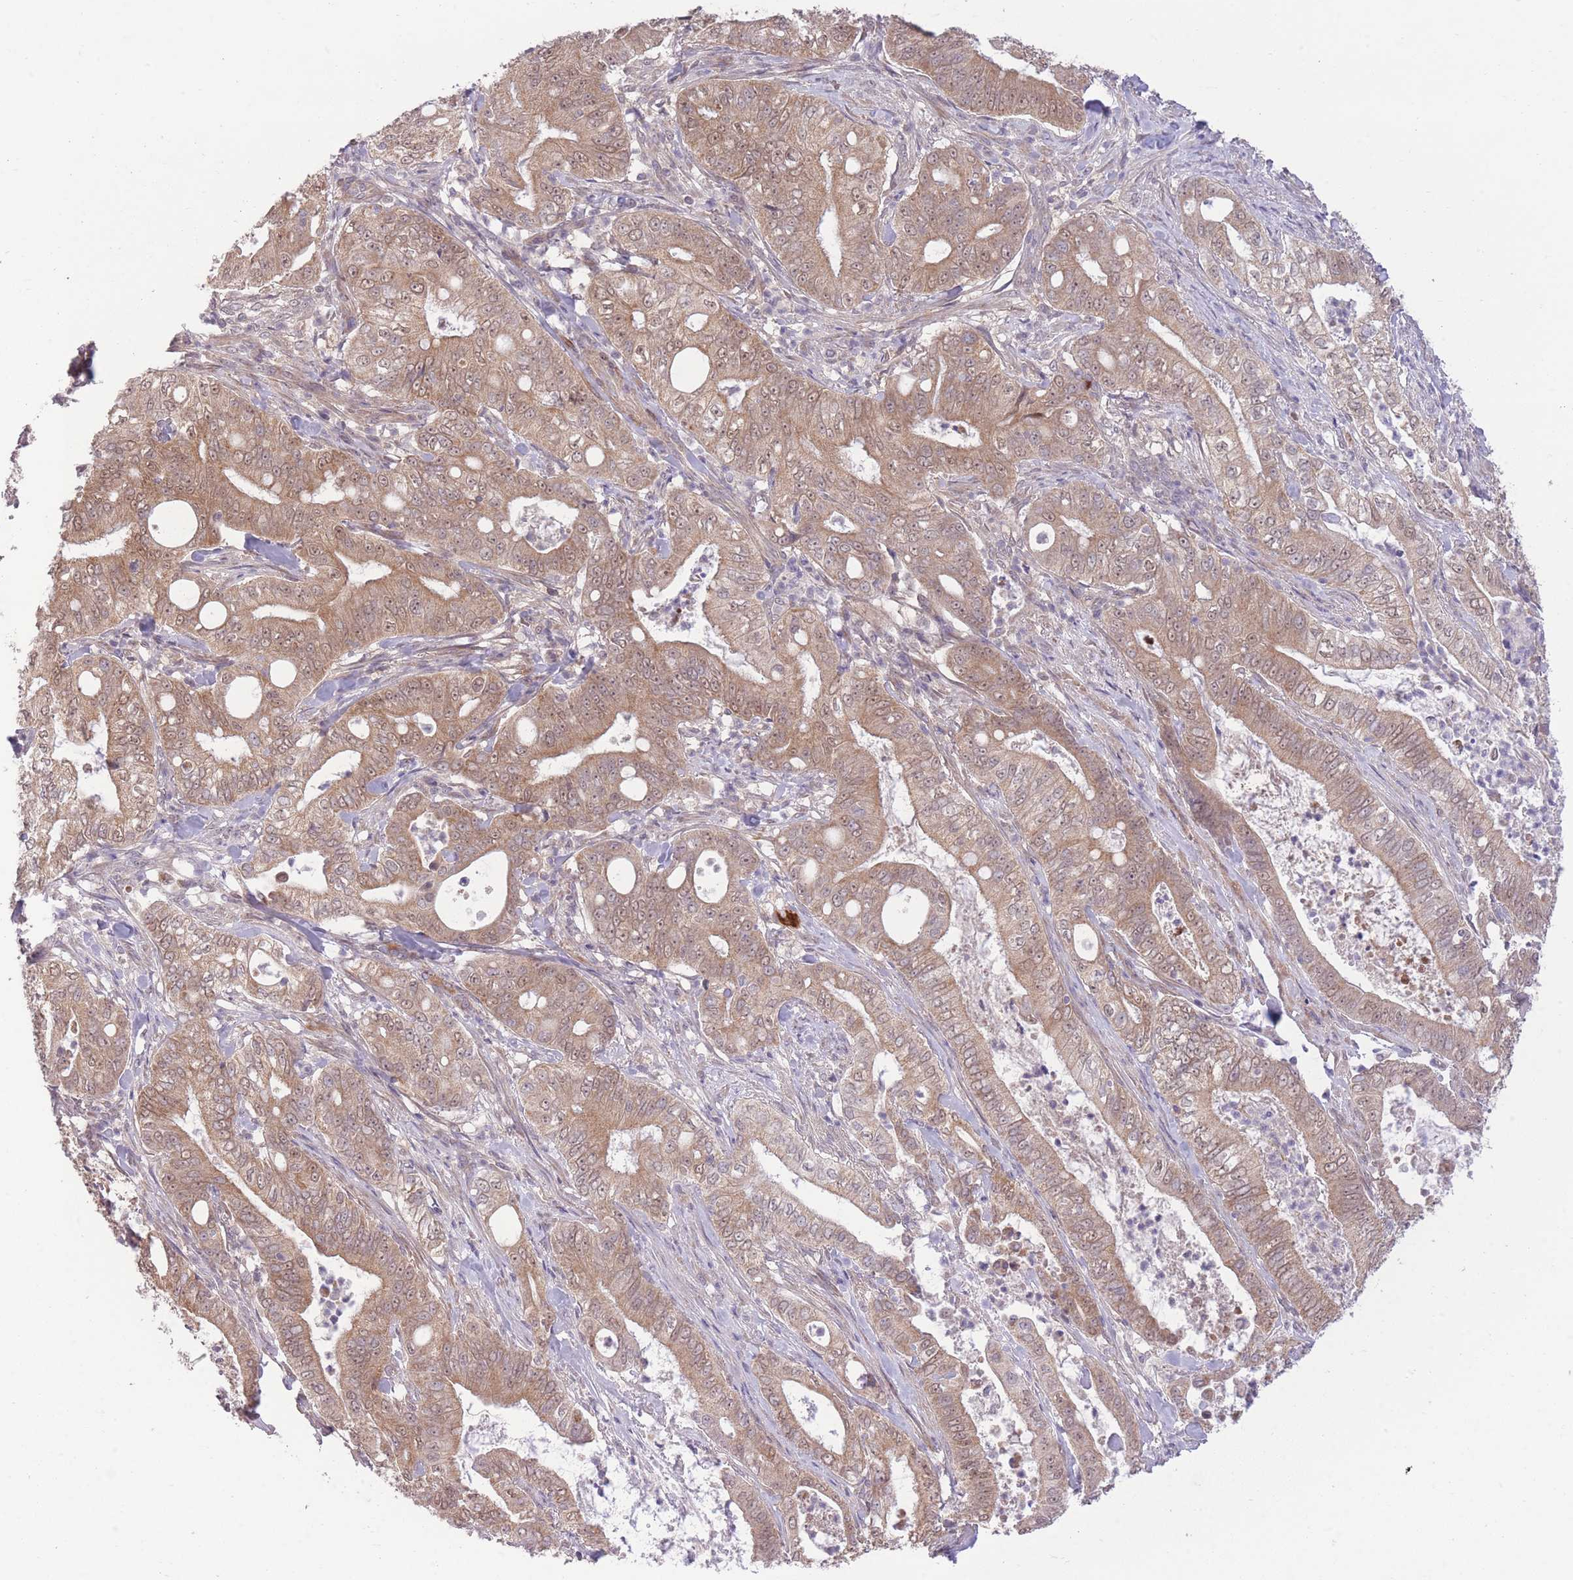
{"staining": {"intensity": "moderate", "quantity": ">75%", "location": "cytoplasmic/membranous,nuclear"}, "tissue": "pancreatic cancer", "cell_type": "Tumor cells", "image_type": "cancer", "snomed": [{"axis": "morphology", "description": "Adenocarcinoma, NOS"}, {"axis": "topography", "description": "Pancreas"}], "caption": "The micrograph demonstrates staining of pancreatic cancer, revealing moderate cytoplasmic/membranous and nuclear protein positivity (brown color) within tumor cells.", "gene": "ELOA2", "patient": {"sex": "male", "age": 71}}